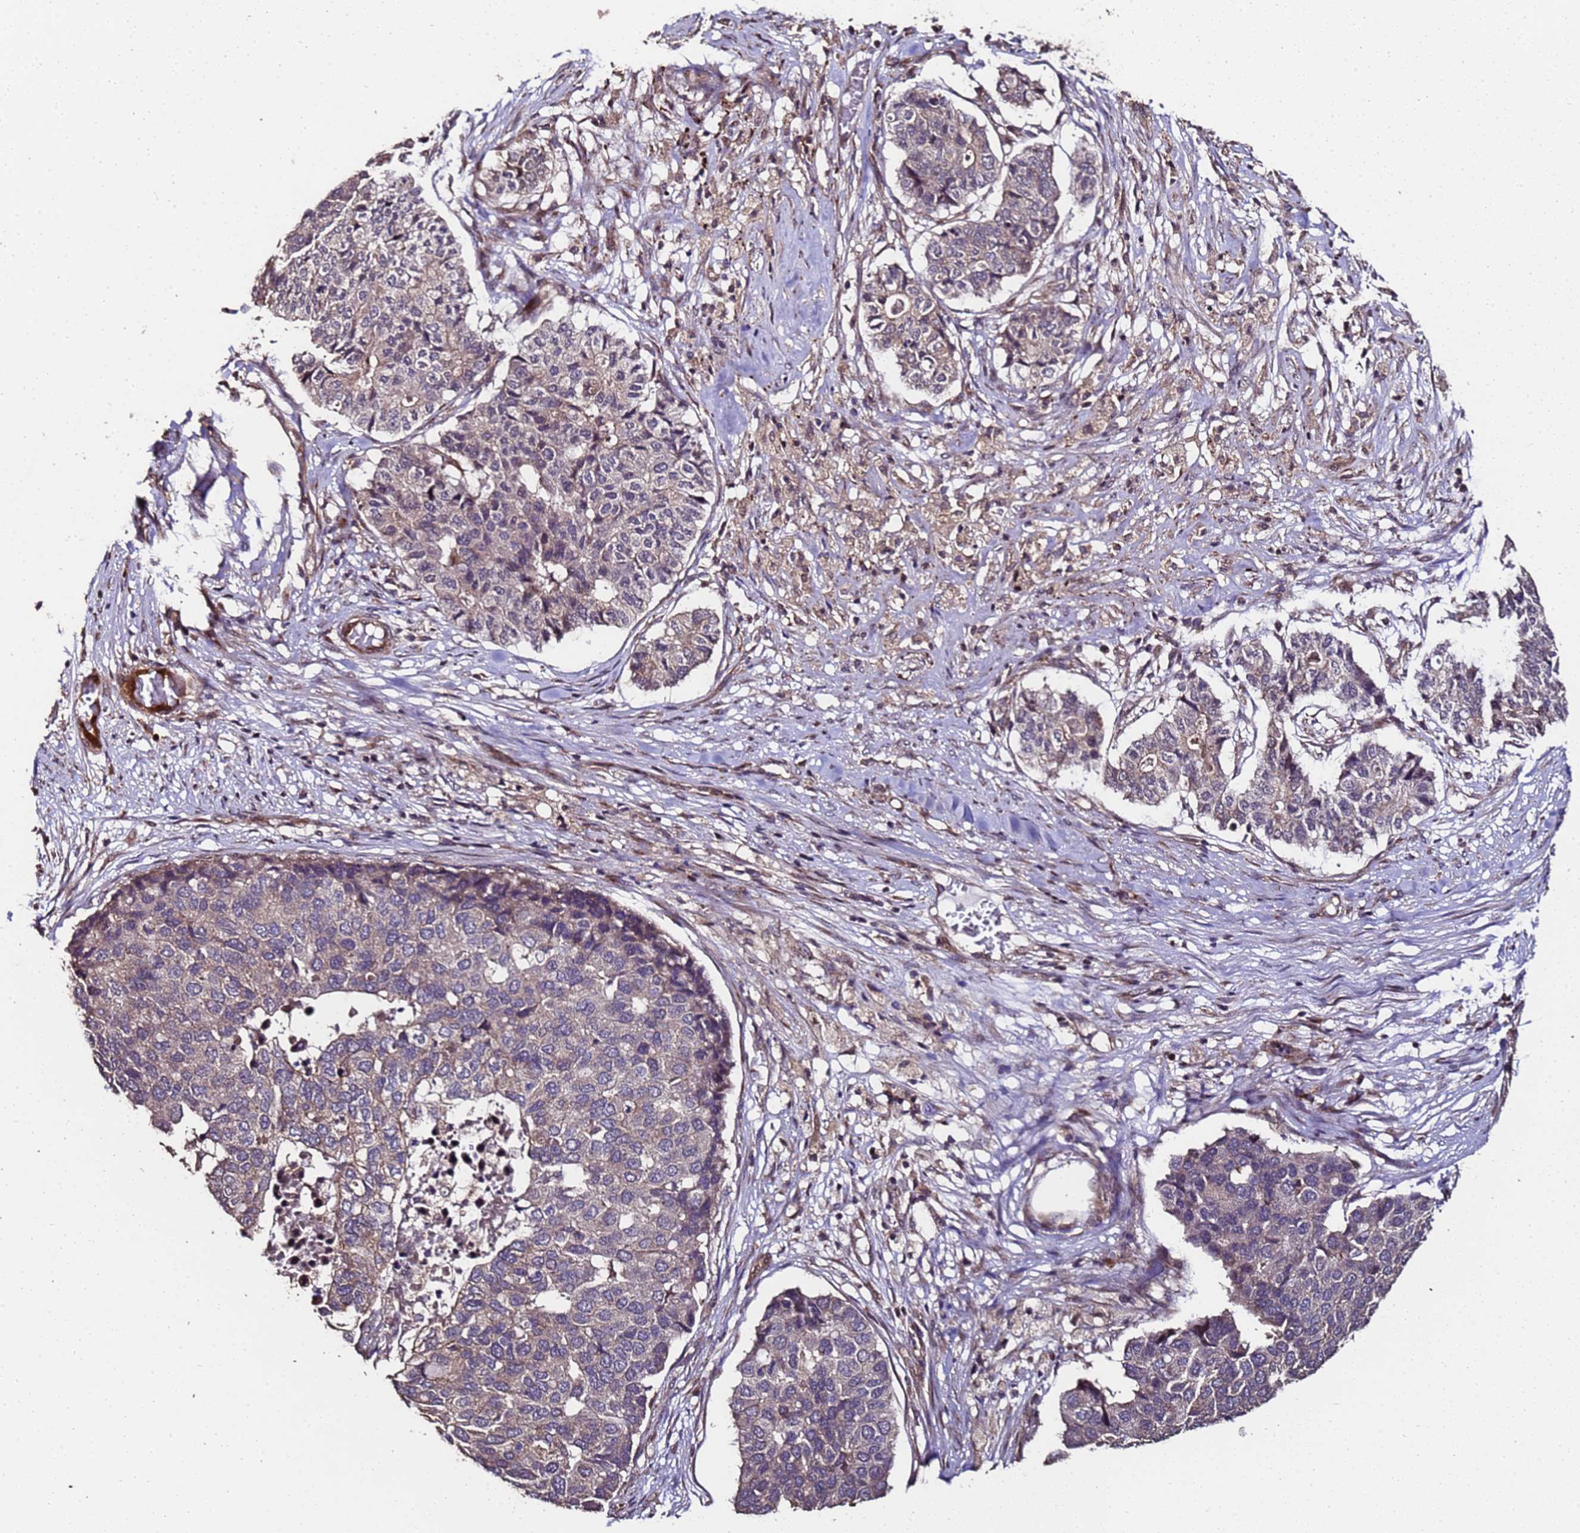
{"staining": {"intensity": "weak", "quantity": "<25%", "location": "cytoplasmic/membranous"}, "tissue": "pancreatic cancer", "cell_type": "Tumor cells", "image_type": "cancer", "snomed": [{"axis": "morphology", "description": "Adenocarcinoma, NOS"}, {"axis": "topography", "description": "Pancreas"}], "caption": "Pancreatic cancer was stained to show a protein in brown. There is no significant positivity in tumor cells. Brightfield microscopy of immunohistochemistry stained with DAB (brown) and hematoxylin (blue), captured at high magnification.", "gene": "PRODH", "patient": {"sex": "male", "age": 50}}